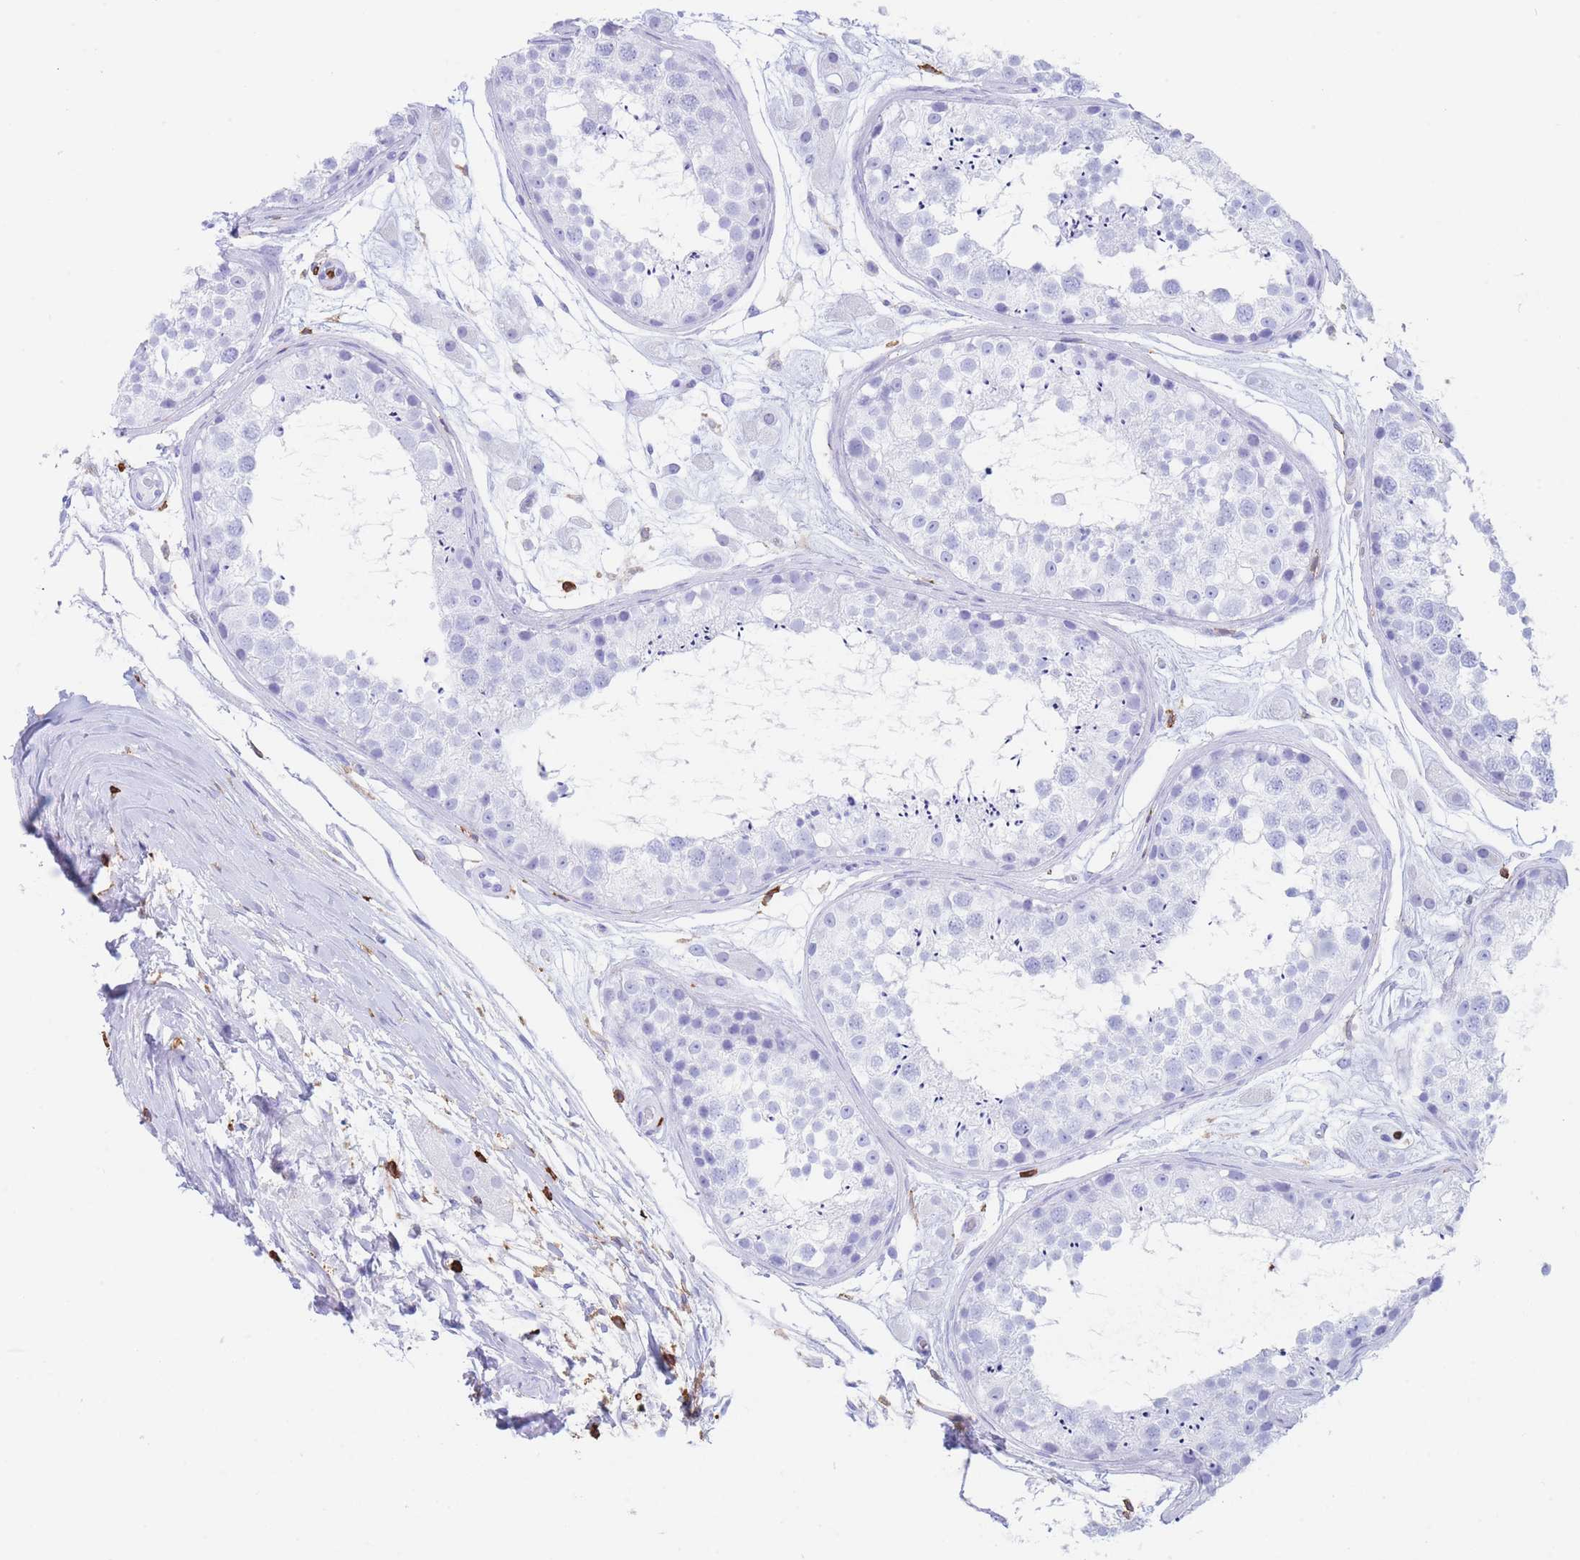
{"staining": {"intensity": "negative", "quantity": "none", "location": "none"}, "tissue": "testis", "cell_type": "Cells in seminiferous ducts", "image_type": "normal", "snomed": [{"axis": "morphology", "description": "Normal tissue, NOS"}, {"axis": "topography", "description": "Testis"}], "caption": "Testis was stained to show a protein in brown. There is no significant expression in cells in seminiferous ducts. (DAB (3,3'-diaminobenzidine) immunohistochemistry (IHC) visualized using brightfield microscopy, high magnification).", "gene": "CORO1A", "patient": {"sex": "male", "age": 25}}